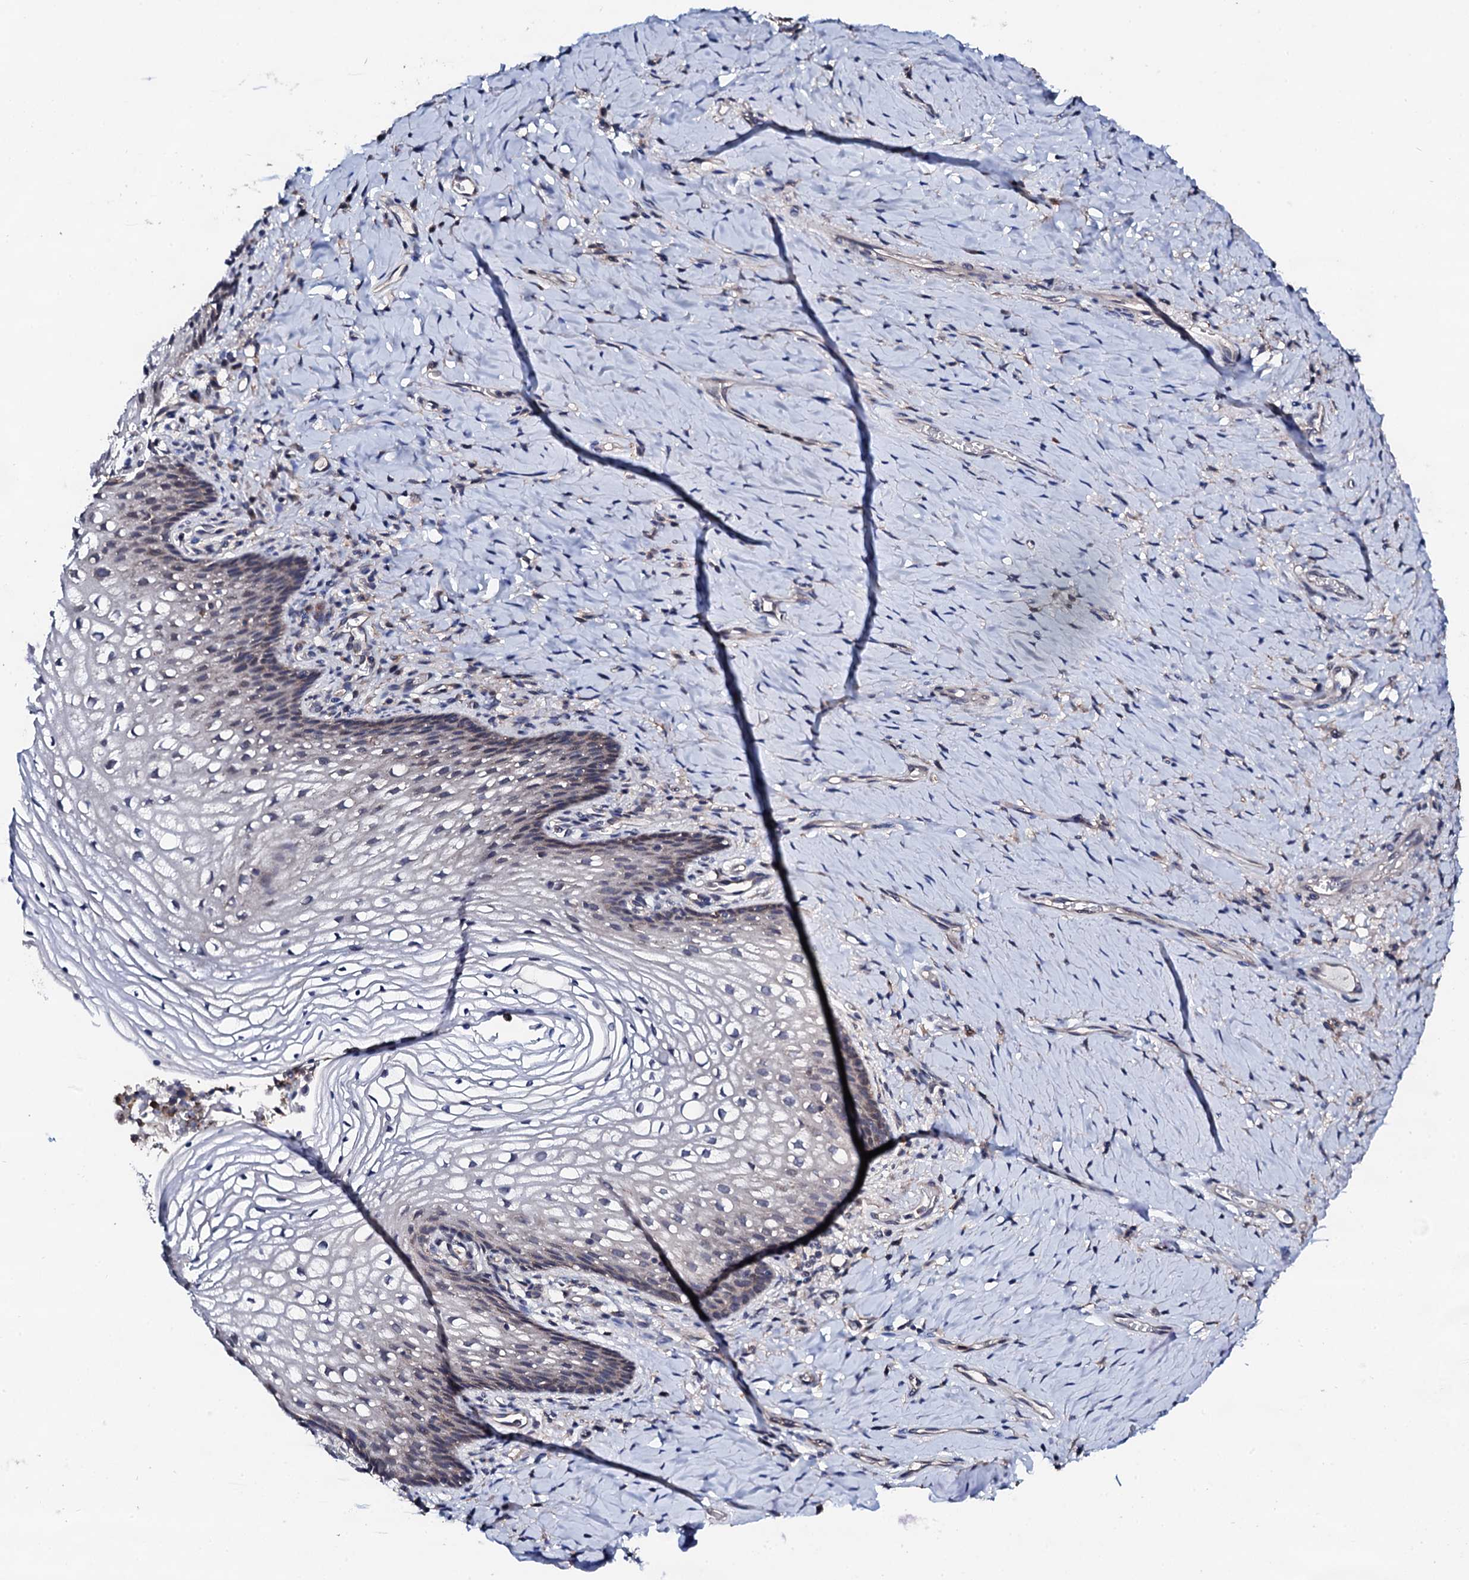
{"staining": {"intensity": "weak", "quantity": "<25%", "location": "cytoplasmic/membranous"}, "tissue": "vagina", "cell_type": "Squamous epithelial cells", "image_type": "normal", "snomed": [{"axis": "morphology", "description": "Normal tissue, NOS"}, {"axis": "topography", "description": "Vagina"}], "caption": "Squamous epithelial cells are negative for brown protein staining in unremarkable vagina. (Brightfield microscopy of DAB (3,3'-diaminobenzidine) IHC at high magnification).", "gene": "EDC3", "patient": {"sex": "female", "age": 60}}